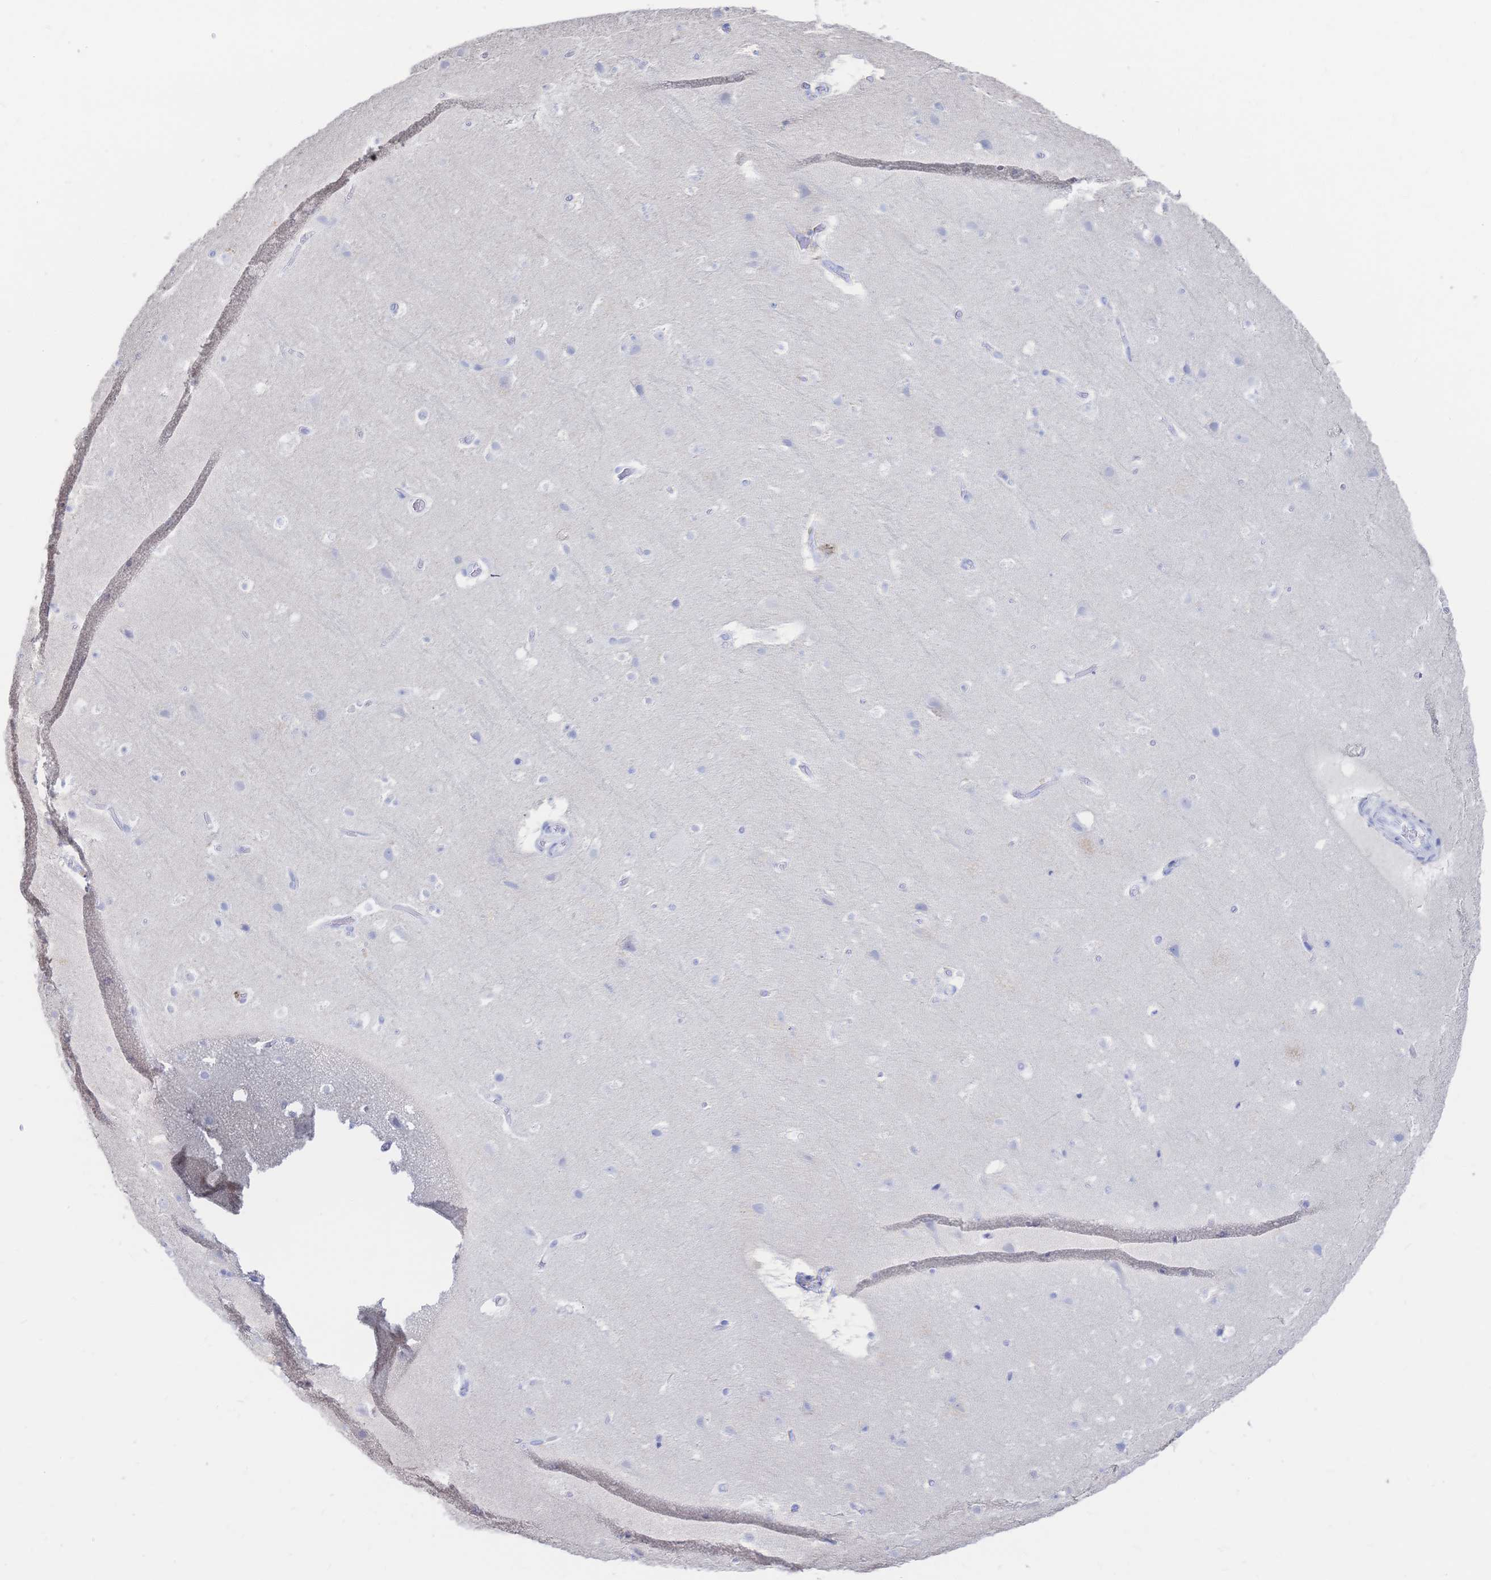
{"staining": {"intensity": "negative", "quantity": "none", "location": "none"}, "tissue": "cerebral cortex", "cell_type": "Endothelial cells", "image_type": "normal", "snomed": [{"axis": "morphology", "description": "Normal tissue, NOS"}, {"axis": "topography", "description": "Cerebral cortex"}], "caption": "There is no significant positivity in endothelial cells of cerebral cortex. The staining was performed using DAB to visualize the protein expression in brown, while the nuclei were stained in blue with hematoxylin (Magnification: 20x).", "gene": "IL2RB", "patient": {"sex": "female", "age": 42}}